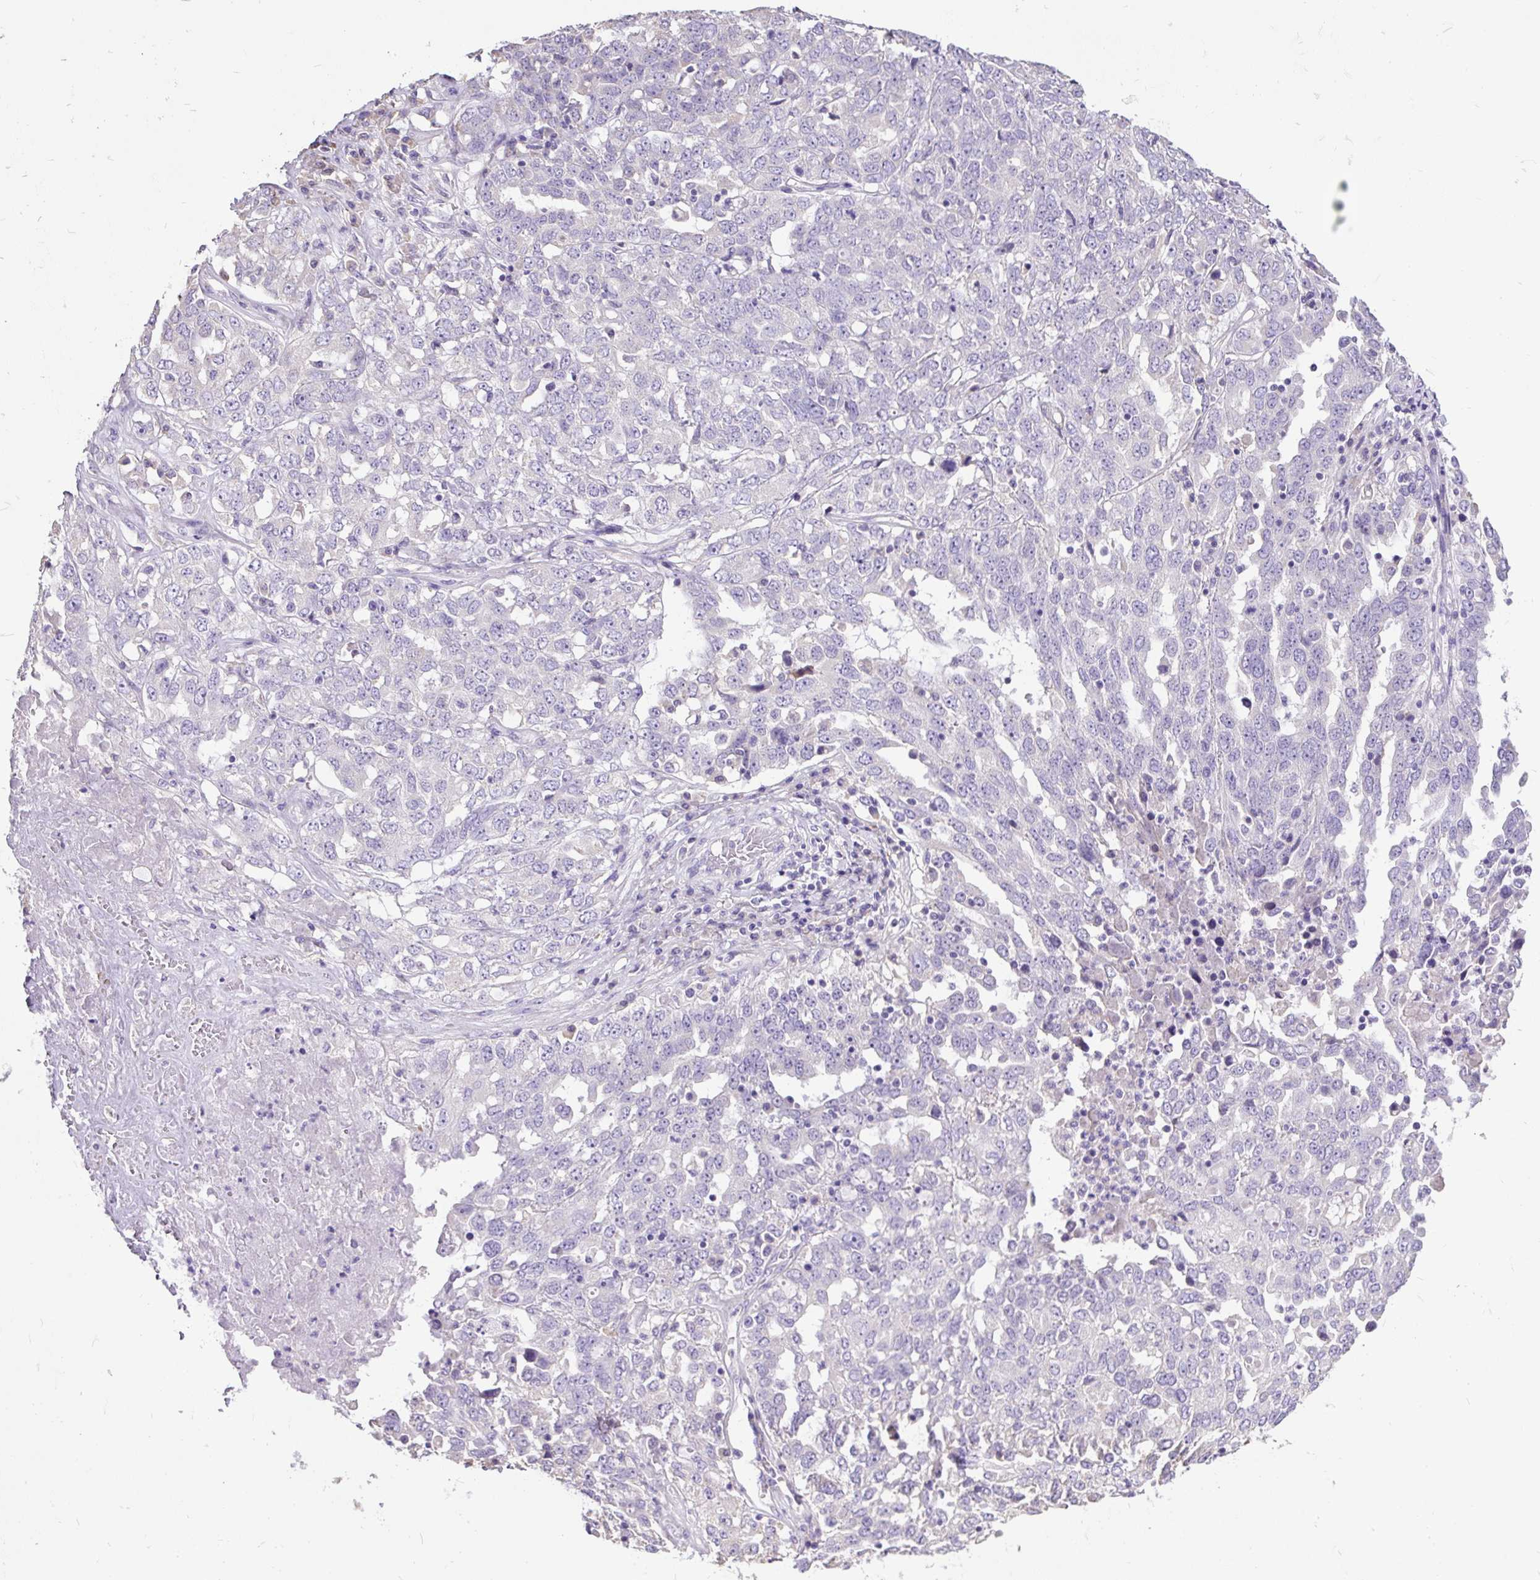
{"staining": {"intensity": "negative", "quantity": "none", "location": "none"}, "tissue": "ovarian cancer", "cell_type": "Tumor cells", "image_type": "cancer", "snomed": [{"axis": "morphology", "description": "Carcinoma, endometroid"}, {"axis": "topography", "description": "Ovary"}], "caption": "A photomicrograph of ovarian cancer stained for a protein reveals no brown staining in tumor cells.", "gene": "GBX1", "patient": {"sex": "female", "age": 62}}